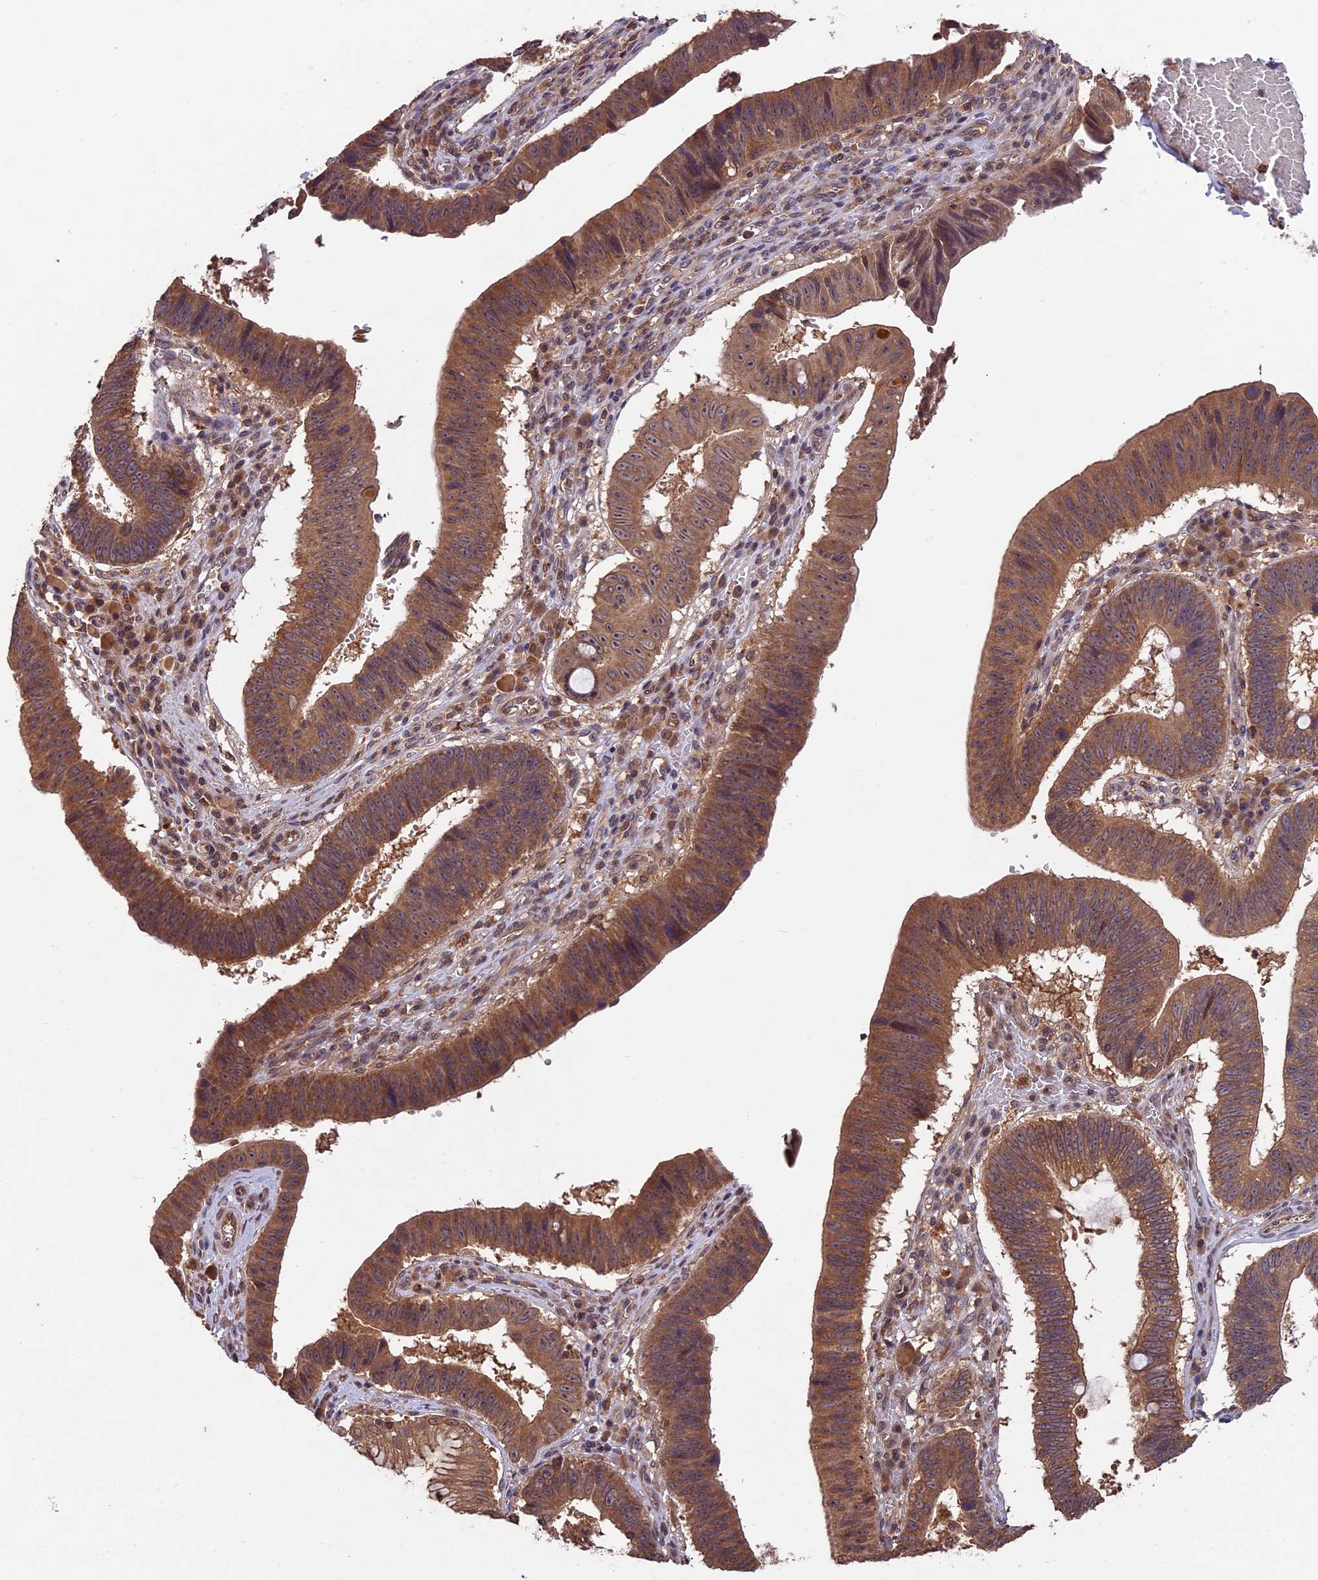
{"staining": {"intensity": "moderate", "quantity": ">75%", "location": "cytoplasmic/membranous"}, "tissue": "stomach cancer", "cell_type": "Tumor cells", "image_type": "cancer", "snomed": [{"axis": "morphology", "description": "Adenocarcinoma, NOS"}, {"axis": "topography", "description": "Stomach"}], "caption": "DAB immunohistochemical staining of stomach cancer (adenocarcinoma) demonstrates moderate cytoplasmic/membranous protein staining in about >75% of tumor cells.", "gene": "CHAC1", "patient": {"sex": "male", "age": 59}}